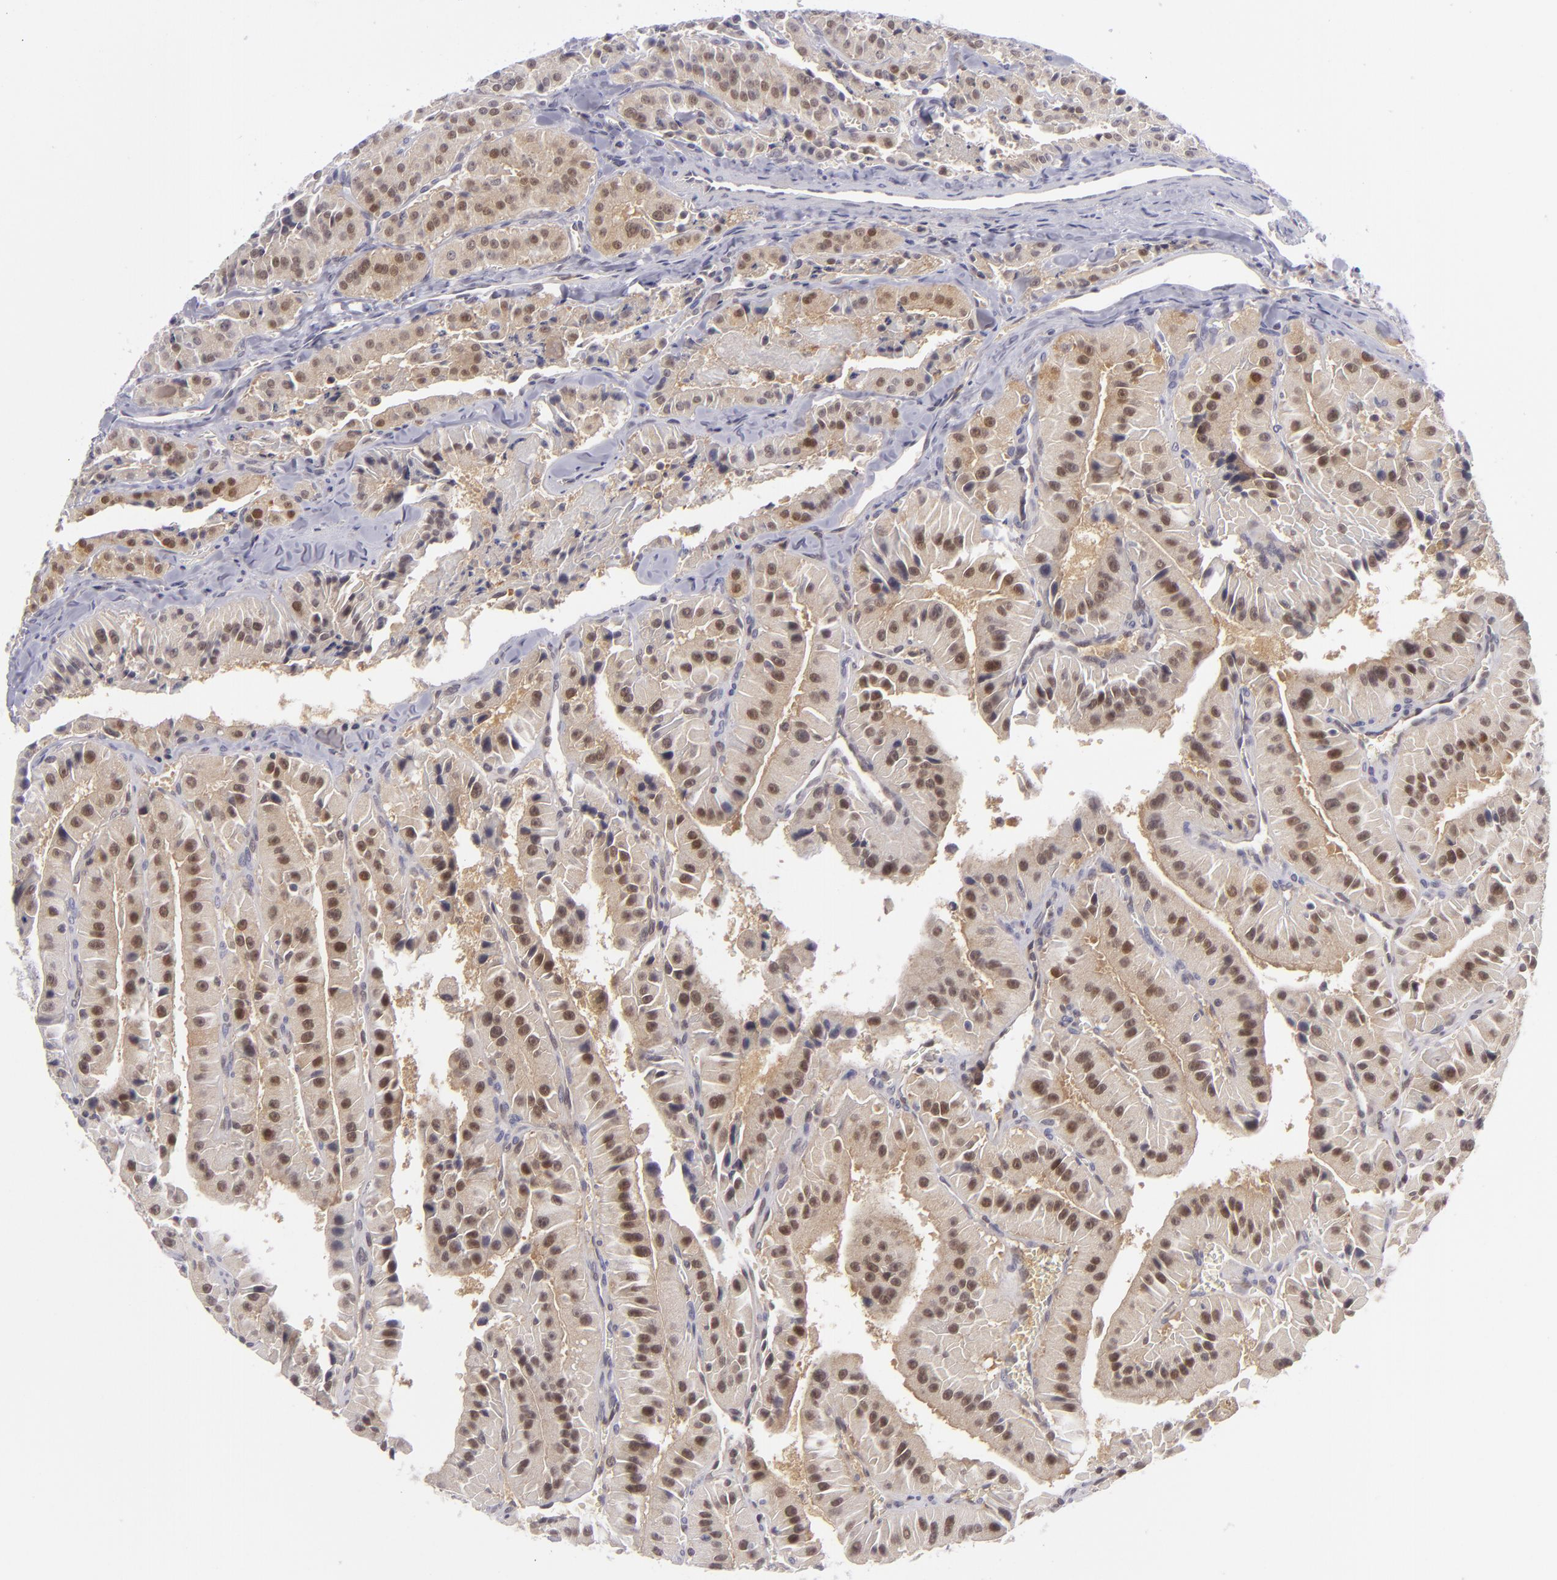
{"staining": {"intensity": "strong", "quantity": ">75%", "location": "cytoplasmic/membranous,nuclear"}, "tissue": "thyroid cancer", "cell_type": "Tumor cells", "image_type": "cancer", "snomed": [{"axis": "morphology", "description": "Carcinoma, NOS"}, {"axis": "topography", "description": "Thyroid gland"}], "caption": "Protein staining by IHC demonstrates strong cytoplasmic/membranous and nuclear staining in about >75% of tumor cells in carcinoma (thyroid).", "gene": "PVALB", "patient": {"sex": "male", "age": 76}}